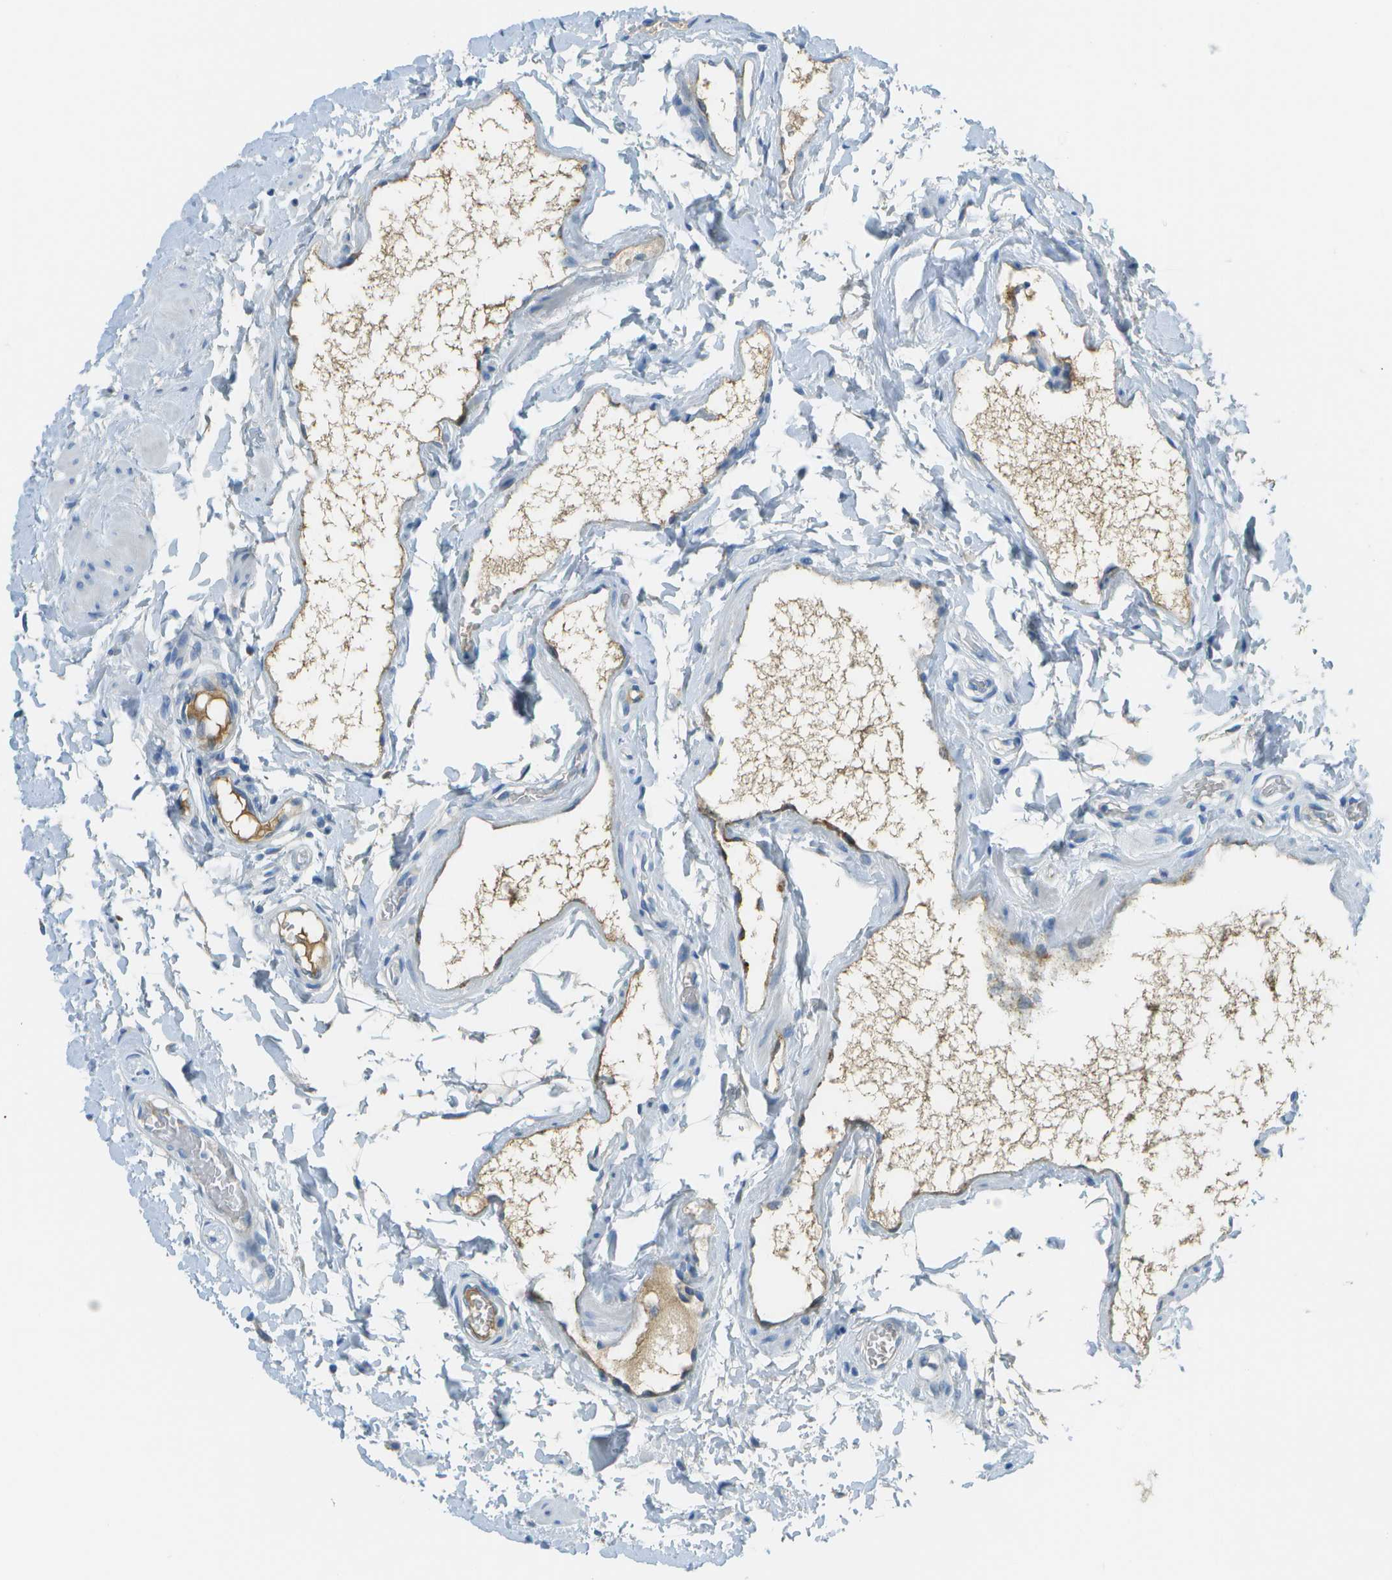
{"staining": {"intensity": "negative", "quantity": "none", "location": "none"}, "tissue": "epididymis", "cell_type": "Glandular cells", "image_type": "normal", "snomed": [{"axis": "morphology", "description": "Normal tissue, NOS"}, {"axis": "topography", "description": "Epididymis"}], "caption": "Epididymis was stained to show a protein in brown. There is no significant staining in glandular cells. The staining was performed using DAB (3,3'-diaminobenzidine) to visualize the protein expression in brown, while the nuclei were stained in blue with hematoxylin (Magnification: 20x).", "gene": "C1S", "patient": {"sex": "male", "age": 36}}